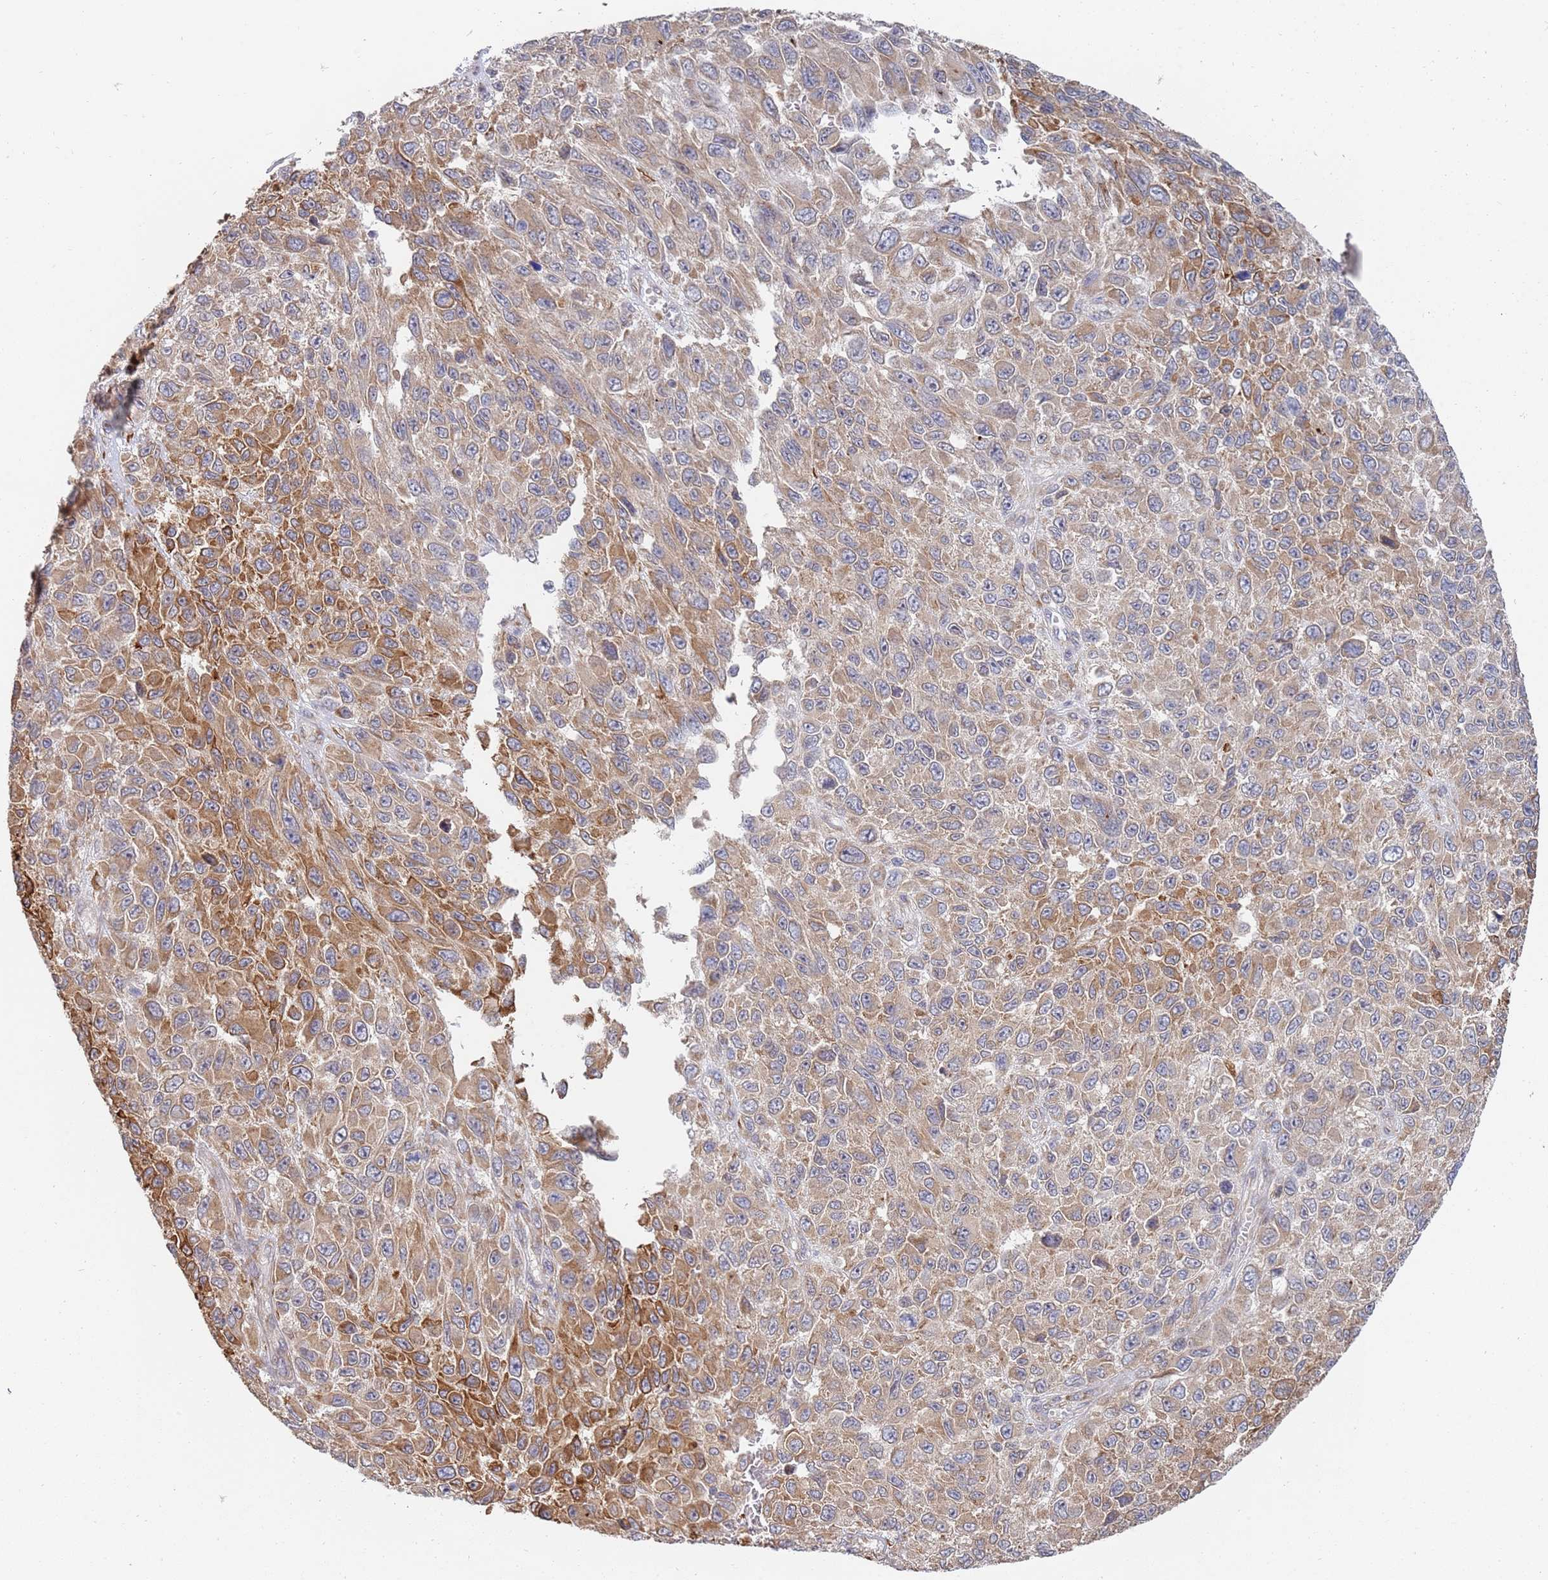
{"staining": {"intensity": "moderate", "quantity": ">75%", "location": "cytoplasmic/membranous"}, "tissue": "melanoma", "cell_type": "Tumor cells", "image_type": "cancer", "snomed": [{"axis": "morphology", "description": "Normal tissue, NOS"}, {"axis": "morphology", "description": "Malignant melanoma, NOS"}, {"axis": "topography", "description": "Skin"}], "caption": "A brown stain shows moderate cytoplasmic/membranous expression of a protein in human melanoma tumor cells. The staining was performed using DAB to visualize the protein expression in brown, while the nuclei were stained in blue with hematoxylin (Magnification: 20x).", "gene": "VRK2", "patient": {"sex": "female", "age": 96}}